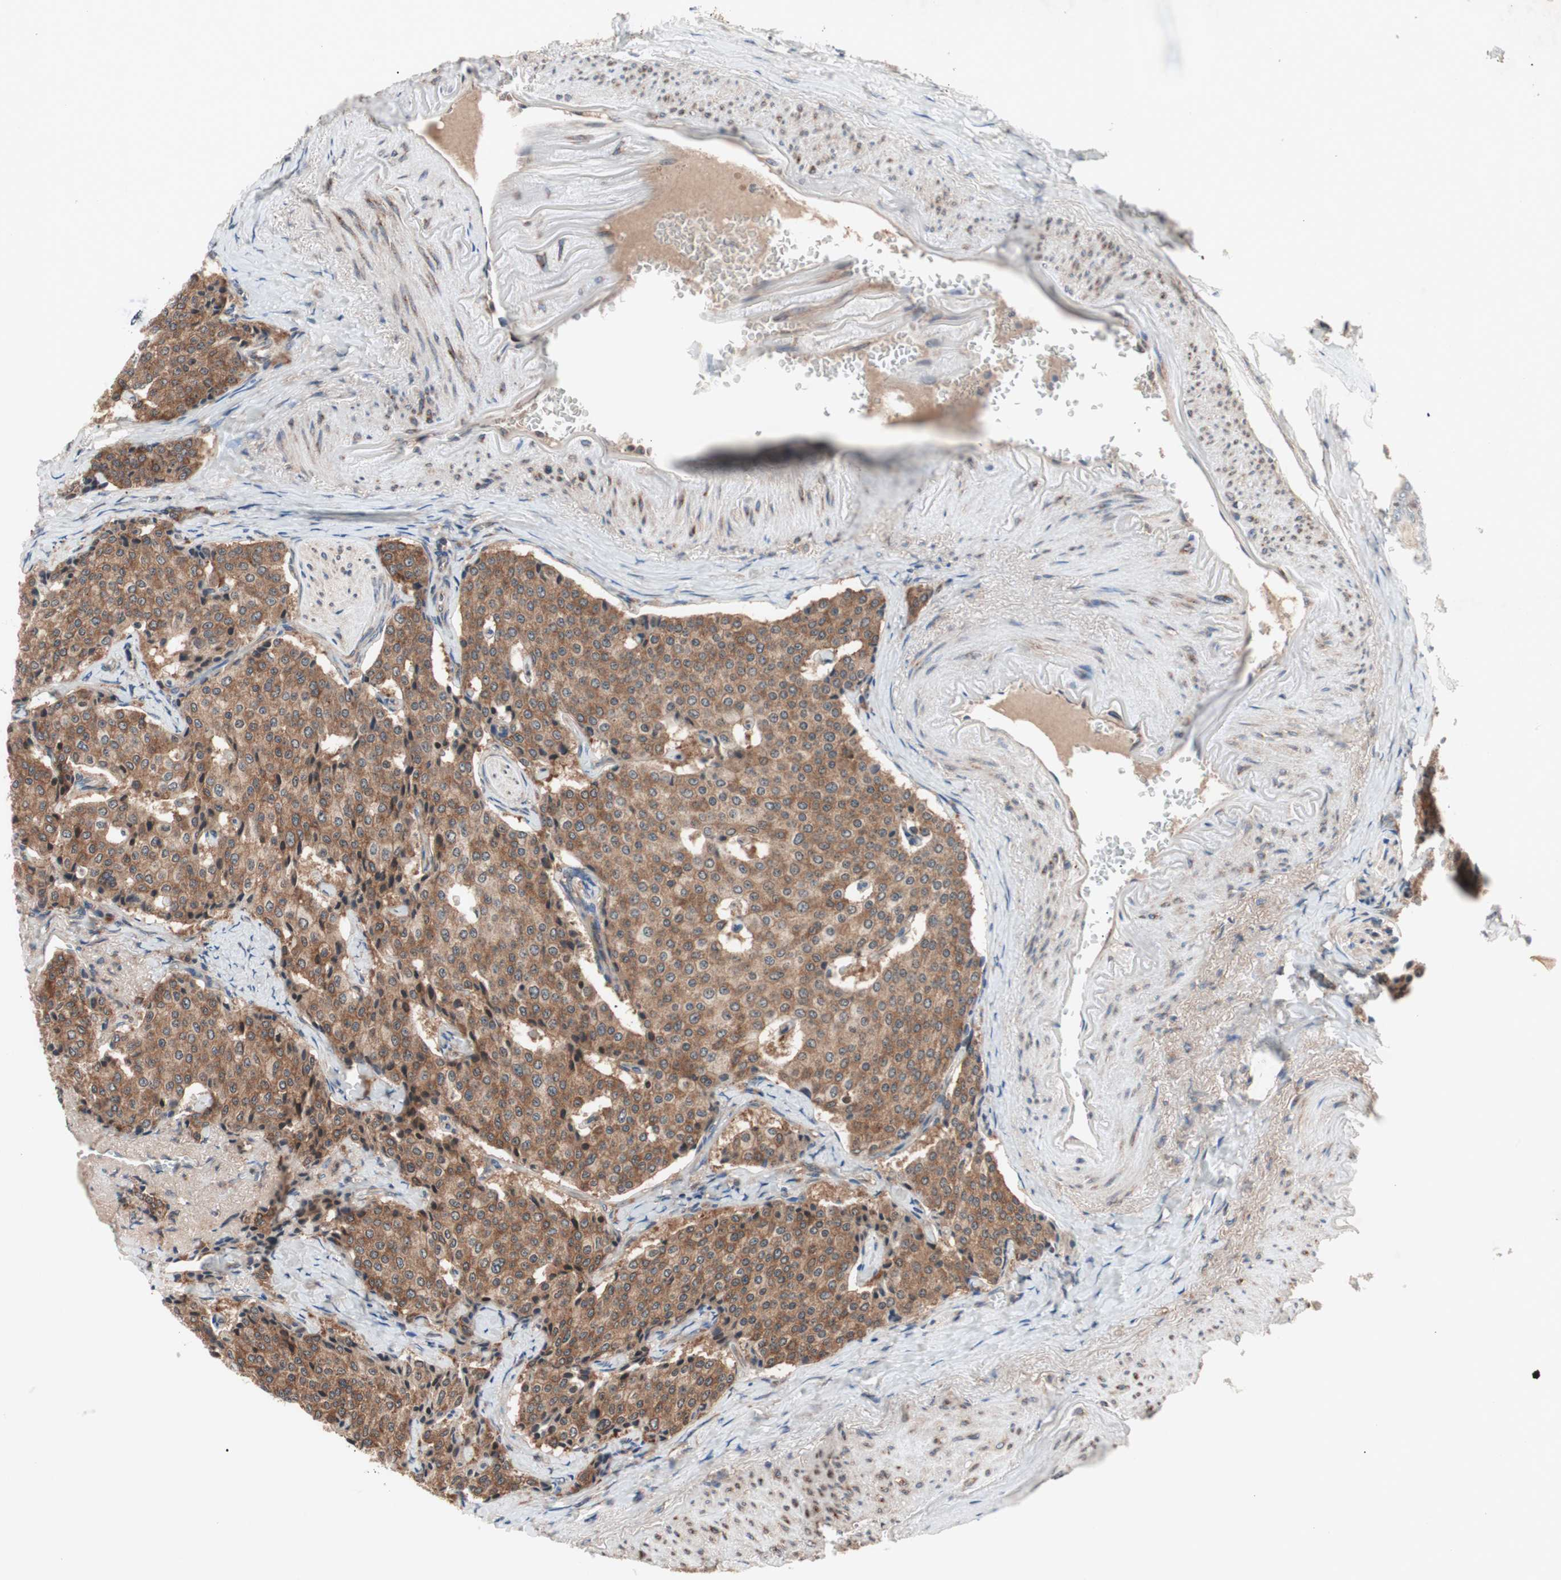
{"staining": {"intensity": "moderate", "quantity": ">75%", "location": "cytoplasmic/membranous"}, "tissue": "carcinoid", "cell_type": "Tumor cells", "image_type": "cancer", "snomed": [{"axis": "morphology", "description": "Carcinoid, malignant, NOS"}, {"axis": "topography", "description": "Colon"}], "caption": "This is a micrograph of IHC staining of malignant carcinoid, which shows moderate expression in the cytoplasmic/membranous of tumor cells.", "gene": "IRS1", "patient": {"sex": "female", "age": 61}}